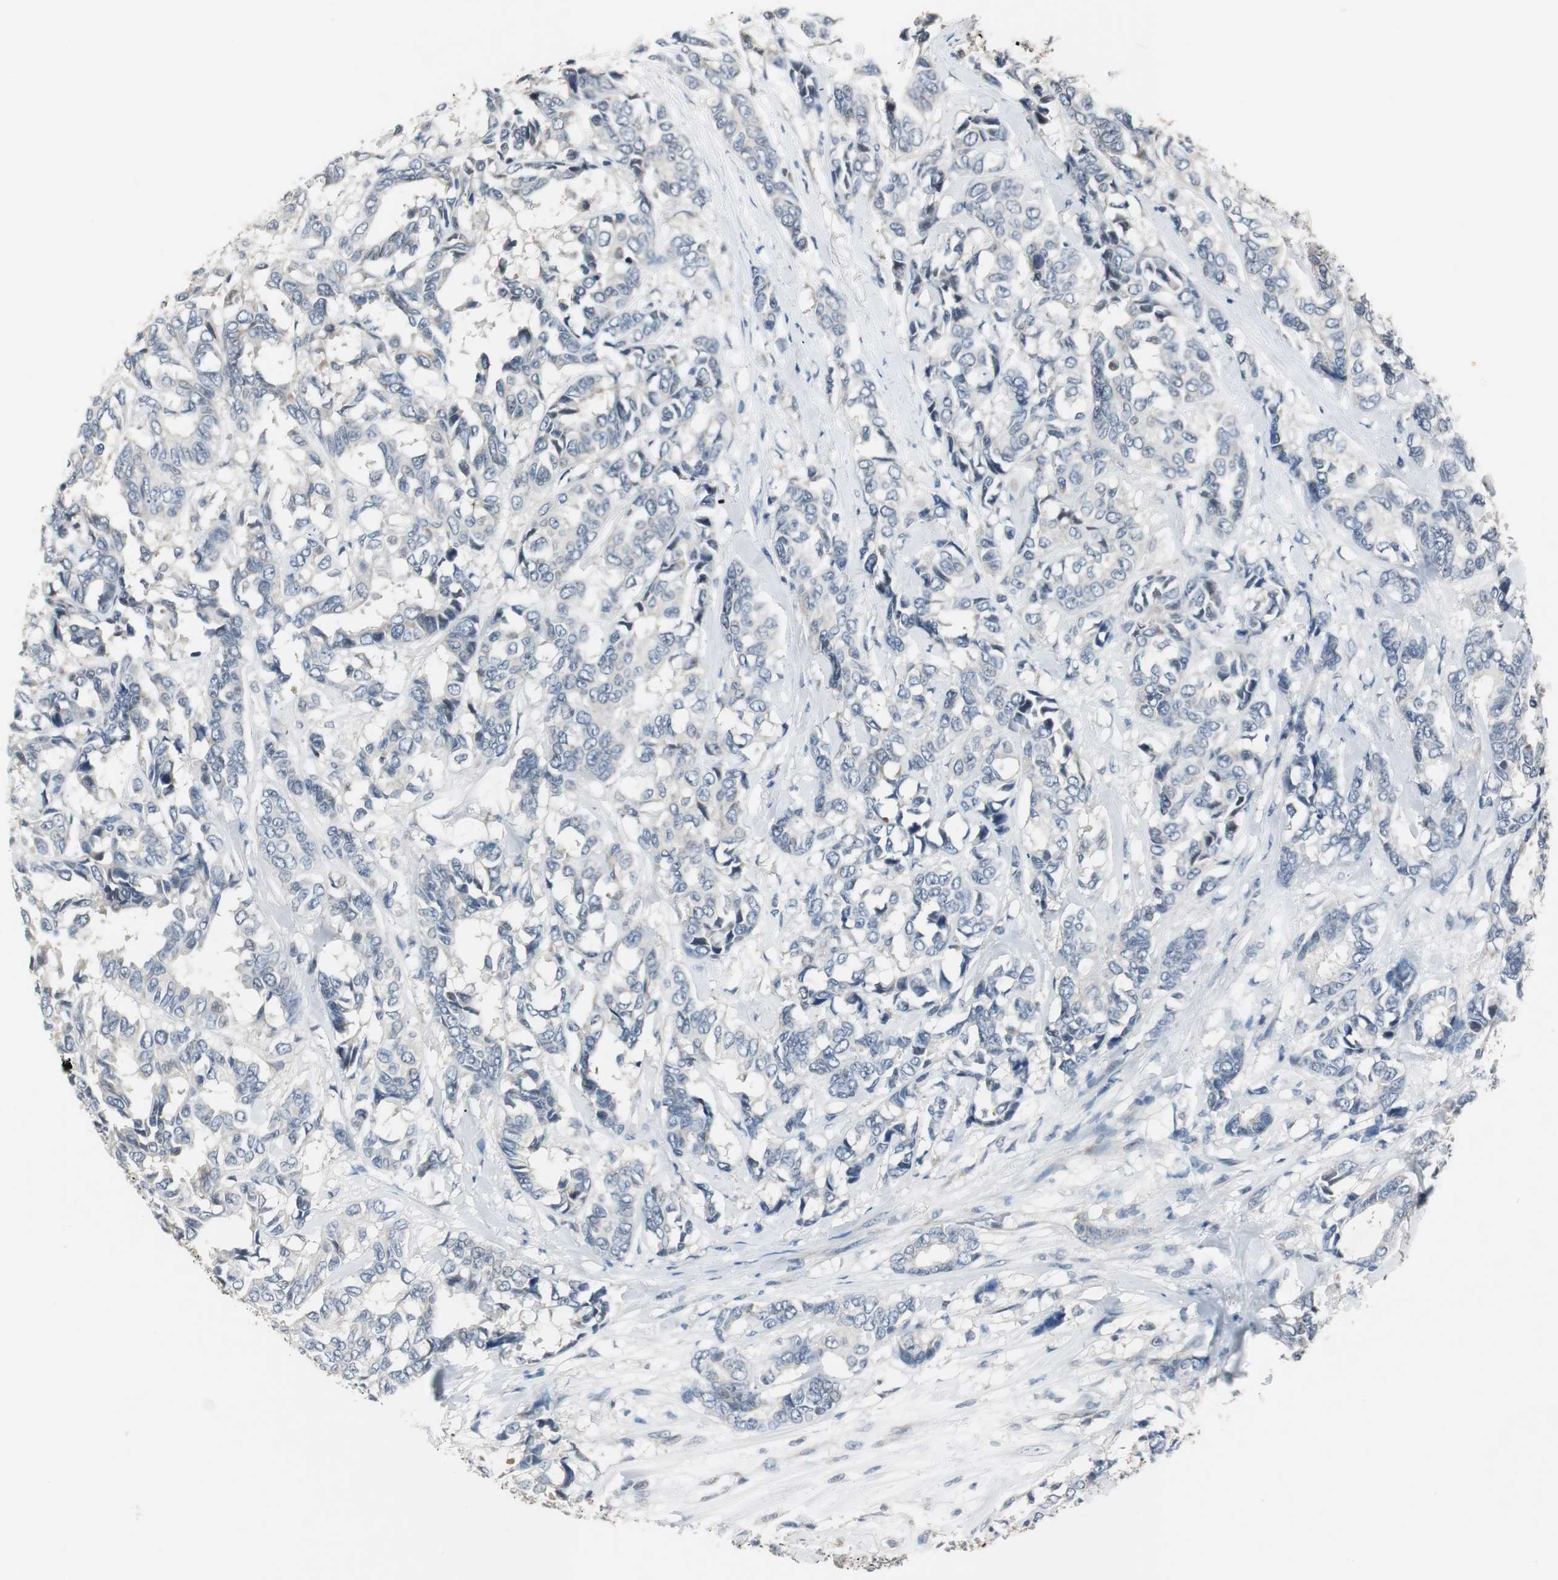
{"staining": {"intensity": "negative", "quantity": "none", "location": "none"}, "tissue": "breast cancer", "cell_type": "Tumor cells", "image_type": "cancer", "snomed": [{"axis": "morphology", "description": "Duct carcinoma"}, {"axis": "topography", "description": "Breast"}], "caption": "Immunohistochemical staining of breast cancer displays no significant positivity in tumor cells.", "gene": "CCT5", "patient": {"sex": "female", "age": 87}}